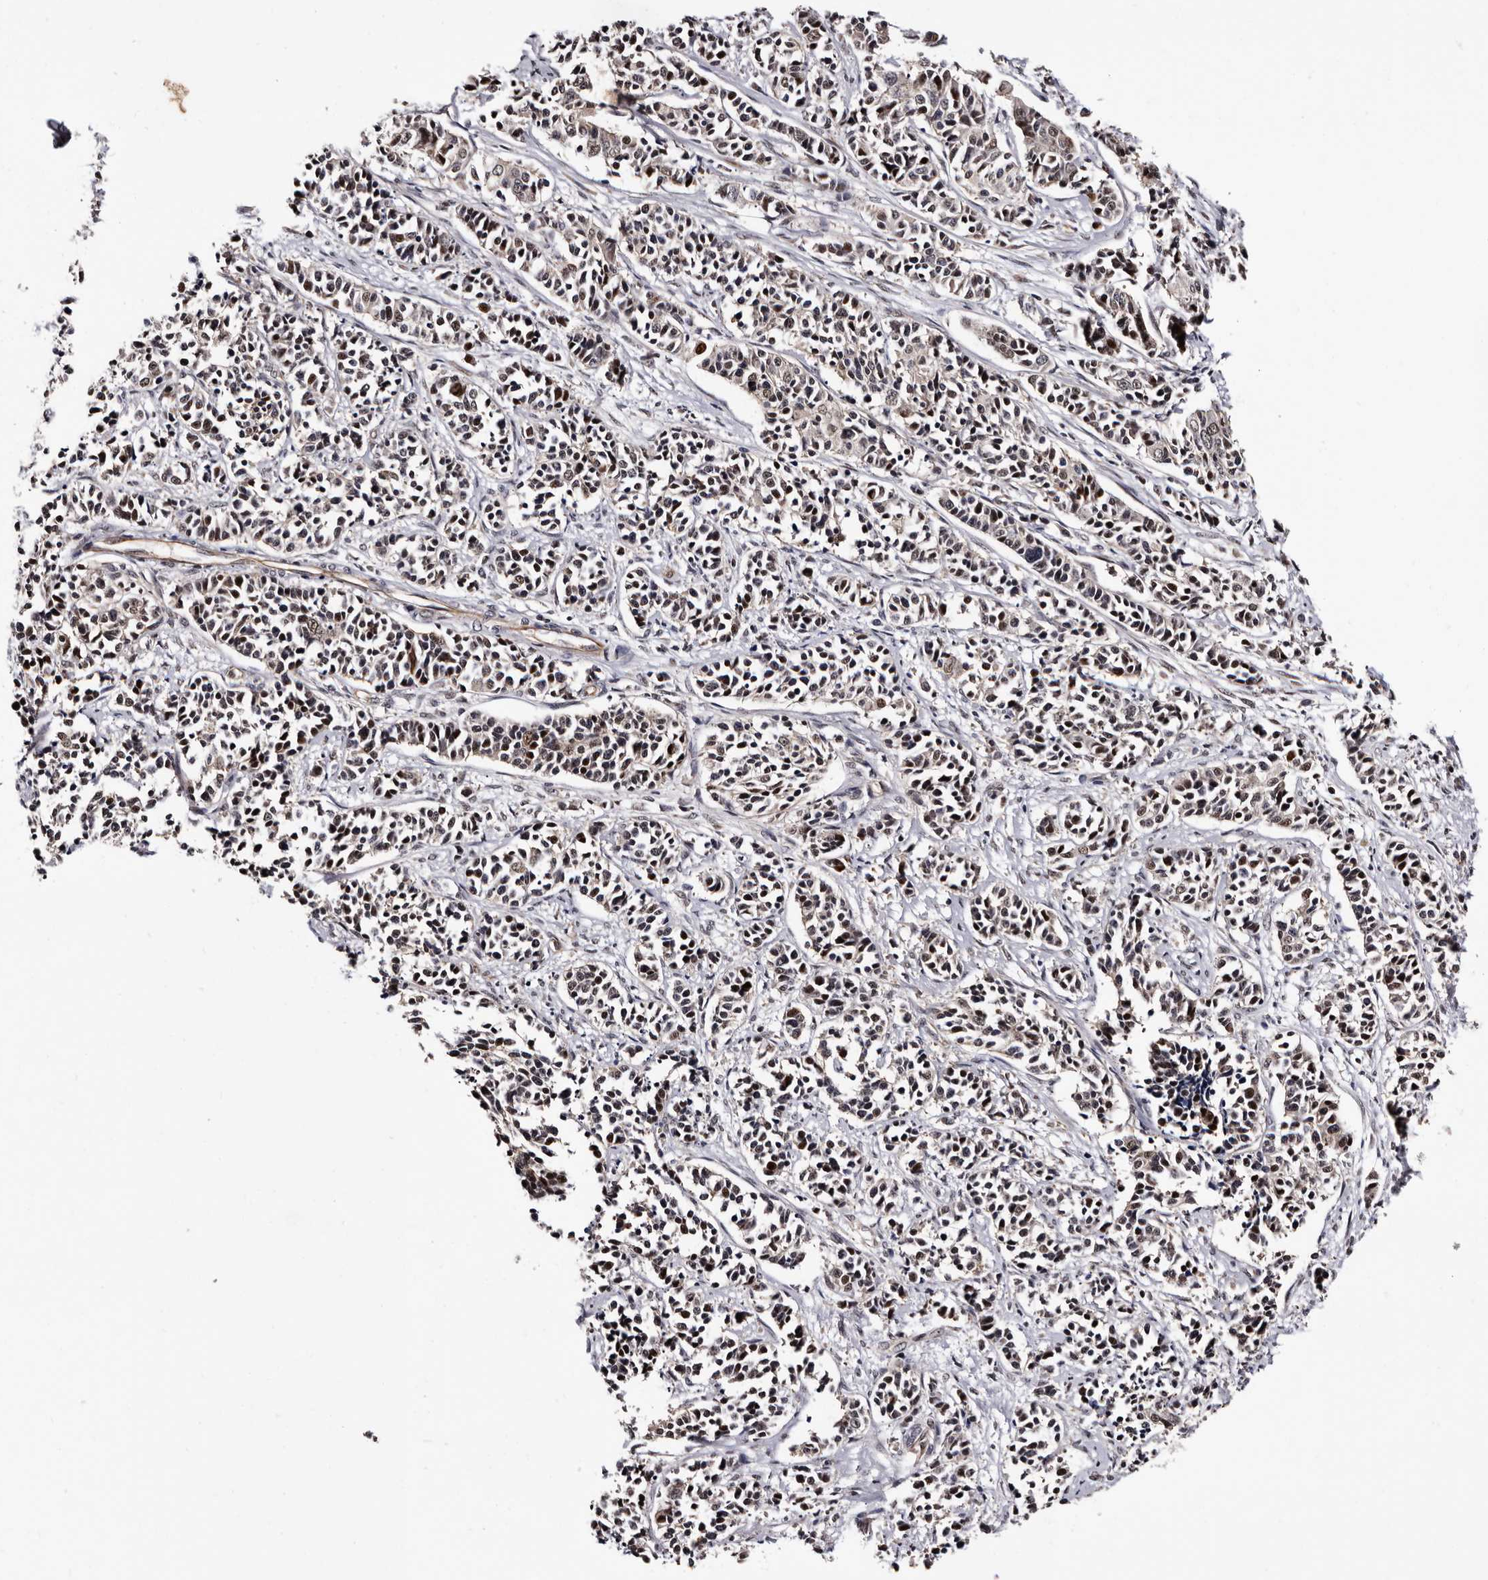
{"staining": {"intensity": "moderate", "quantity": "25%-75%", "location": "nuclear"}, "tissue": "cervical cancer", "cell_type": "Tumor cells", "image_type": "cancer", "snomed": [{"axis": "morphology", "description": "Normal tissue, NOS"}, {"axis": "morphology", "description": "Squamous cell carcinoma, NOS"}, {"axis": "topography", "description": "Cervix"}], "caption": "Approximately 25%-75% of tumor cells in human cervical cancer exhibit moderate nuclear protein positivity as visualized by brown immunohistochemical staining.", "gene": "GLRX3", "patient": {"sex": "female", "age": 35}}